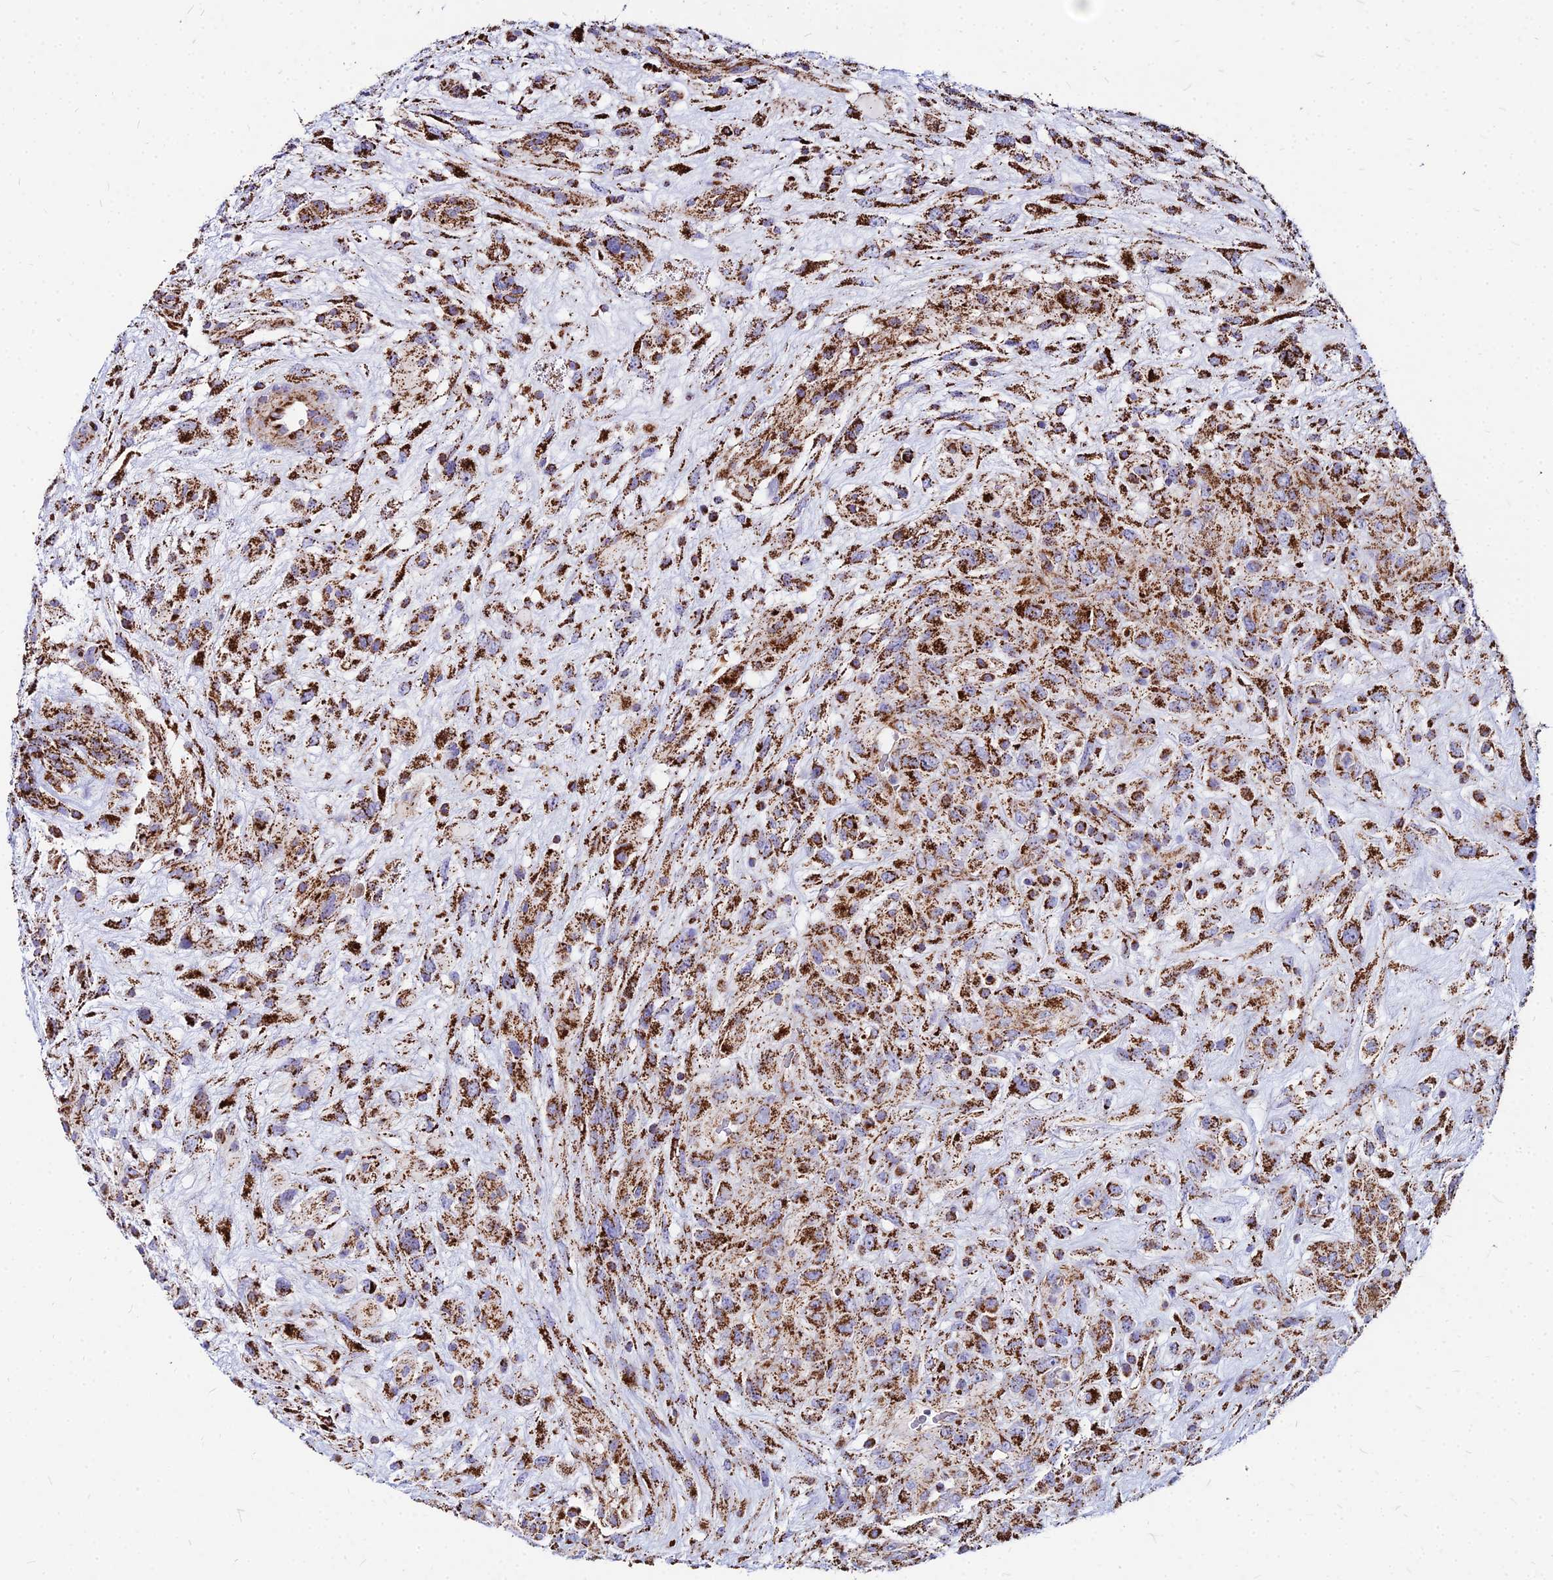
{"staining": {"intensity": "strong", "quantity": ">75%", "location": "cytoplasmic/membranous"}, "tissue": "glioma", "cell_type": "Tumor cells", "image_type": "cancer", "snomed": [{"axis": "morphology", "description": "Glioma, malignant, High grade"}, {"axis": "topography", "description": "Brain"}], "caption": "DAB immunohistochemical staining of malignant glioma (high-grade) exhibits strong cytoplasmic/membranous protein expression in approximately >75% of tumor cells.", "gene": "DLD", "patient": {"sex": "male", "age": 61}}